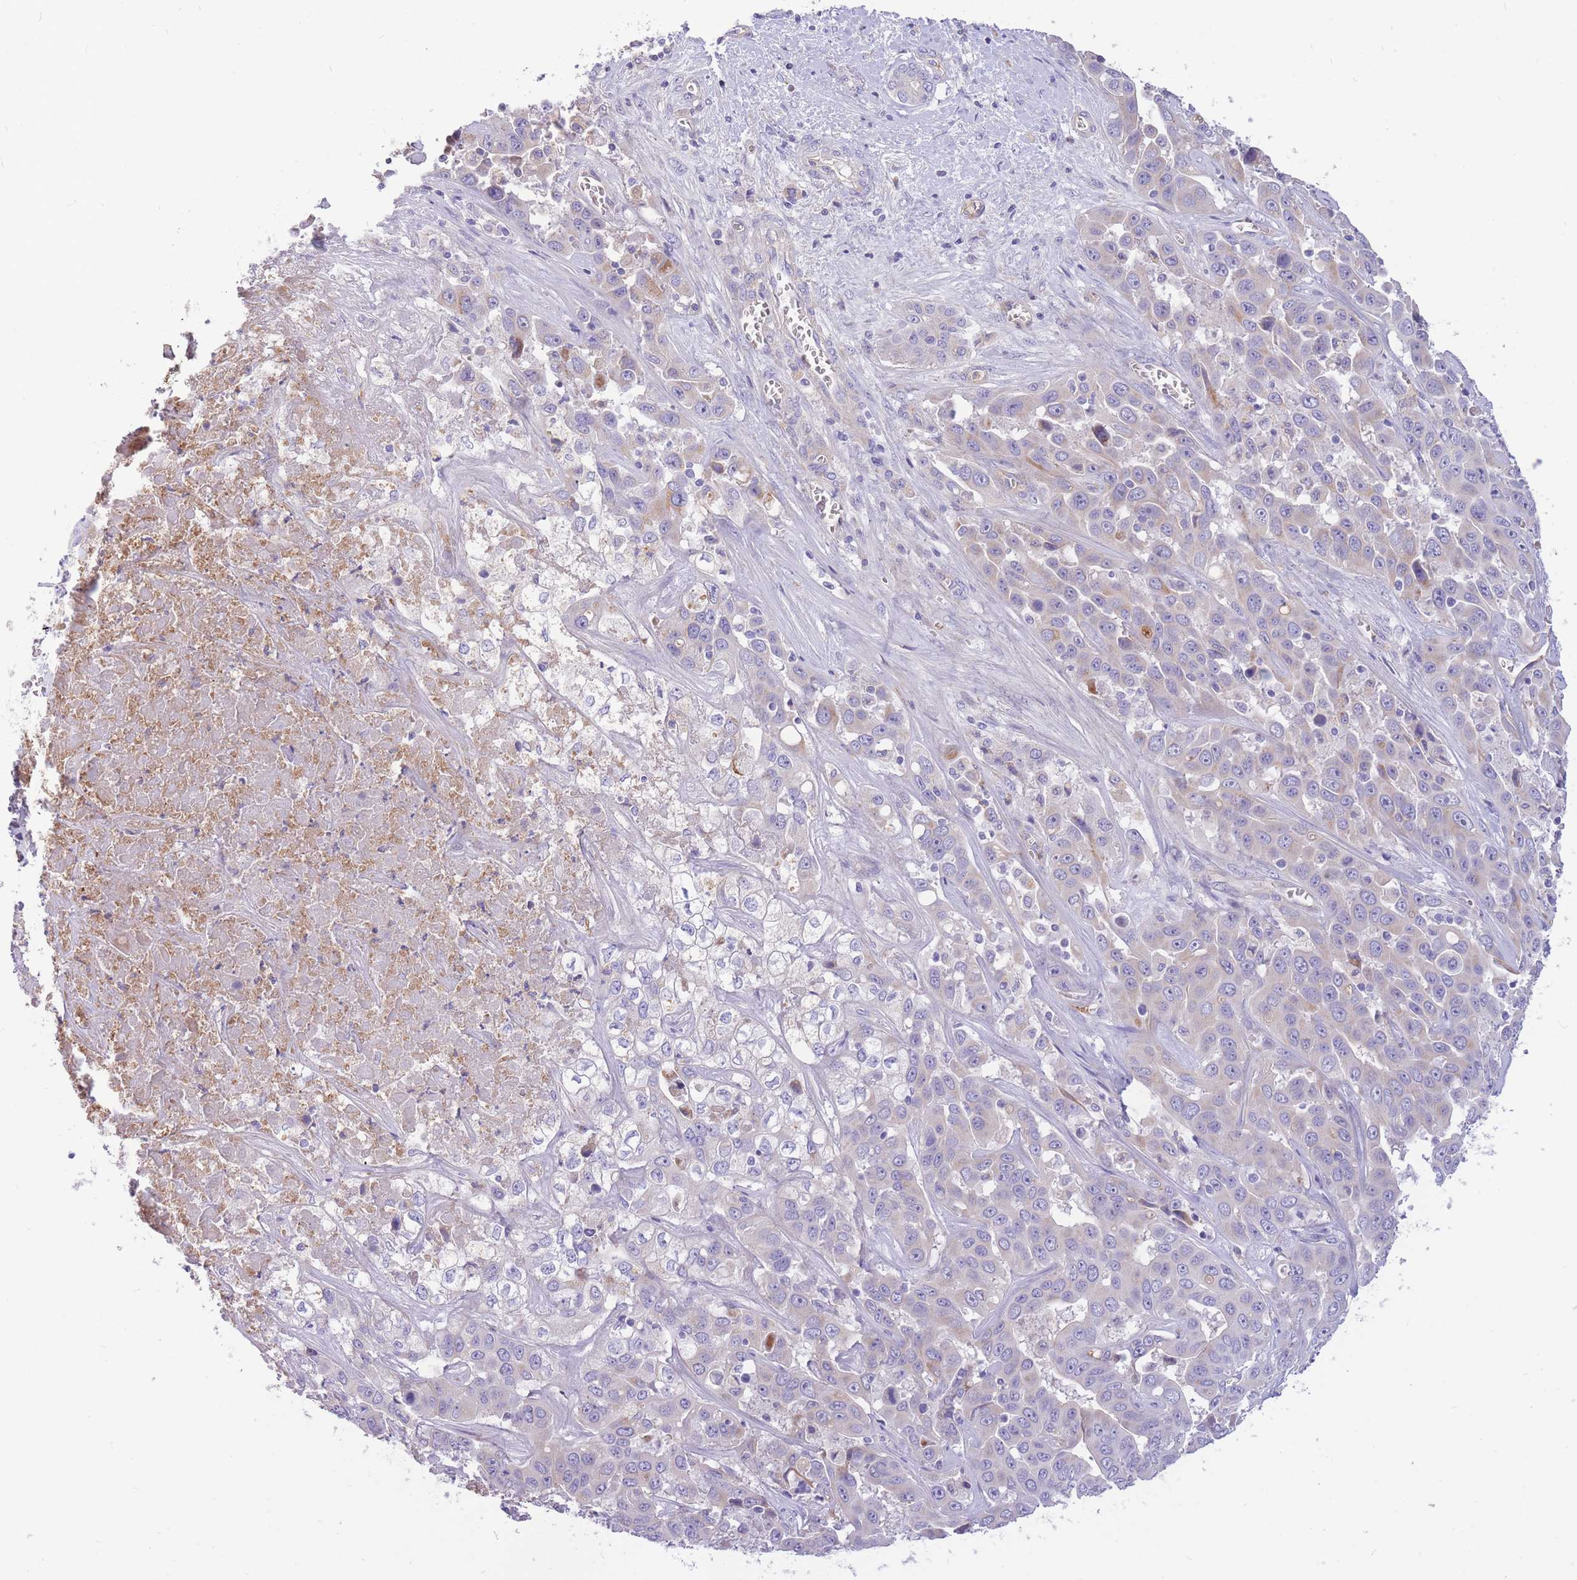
{"staining": {"intensity": "negative", "quantity": "none", "location": "none"}, "tissue": "liver cancer", "cell_type": "Tumor cells", "image_type": "cancer", "snomed": [{"axis": "morphology", "description": "Cholangiocarcinoma"}, {"axis": "topography", "description": "Liver"}], "caption": "An image of human cholangiocarcinoma (liver) is negative for staining in tumor cells.", "gene": "SULT1A1", "patient": {"sex": "female", "age": 52}}